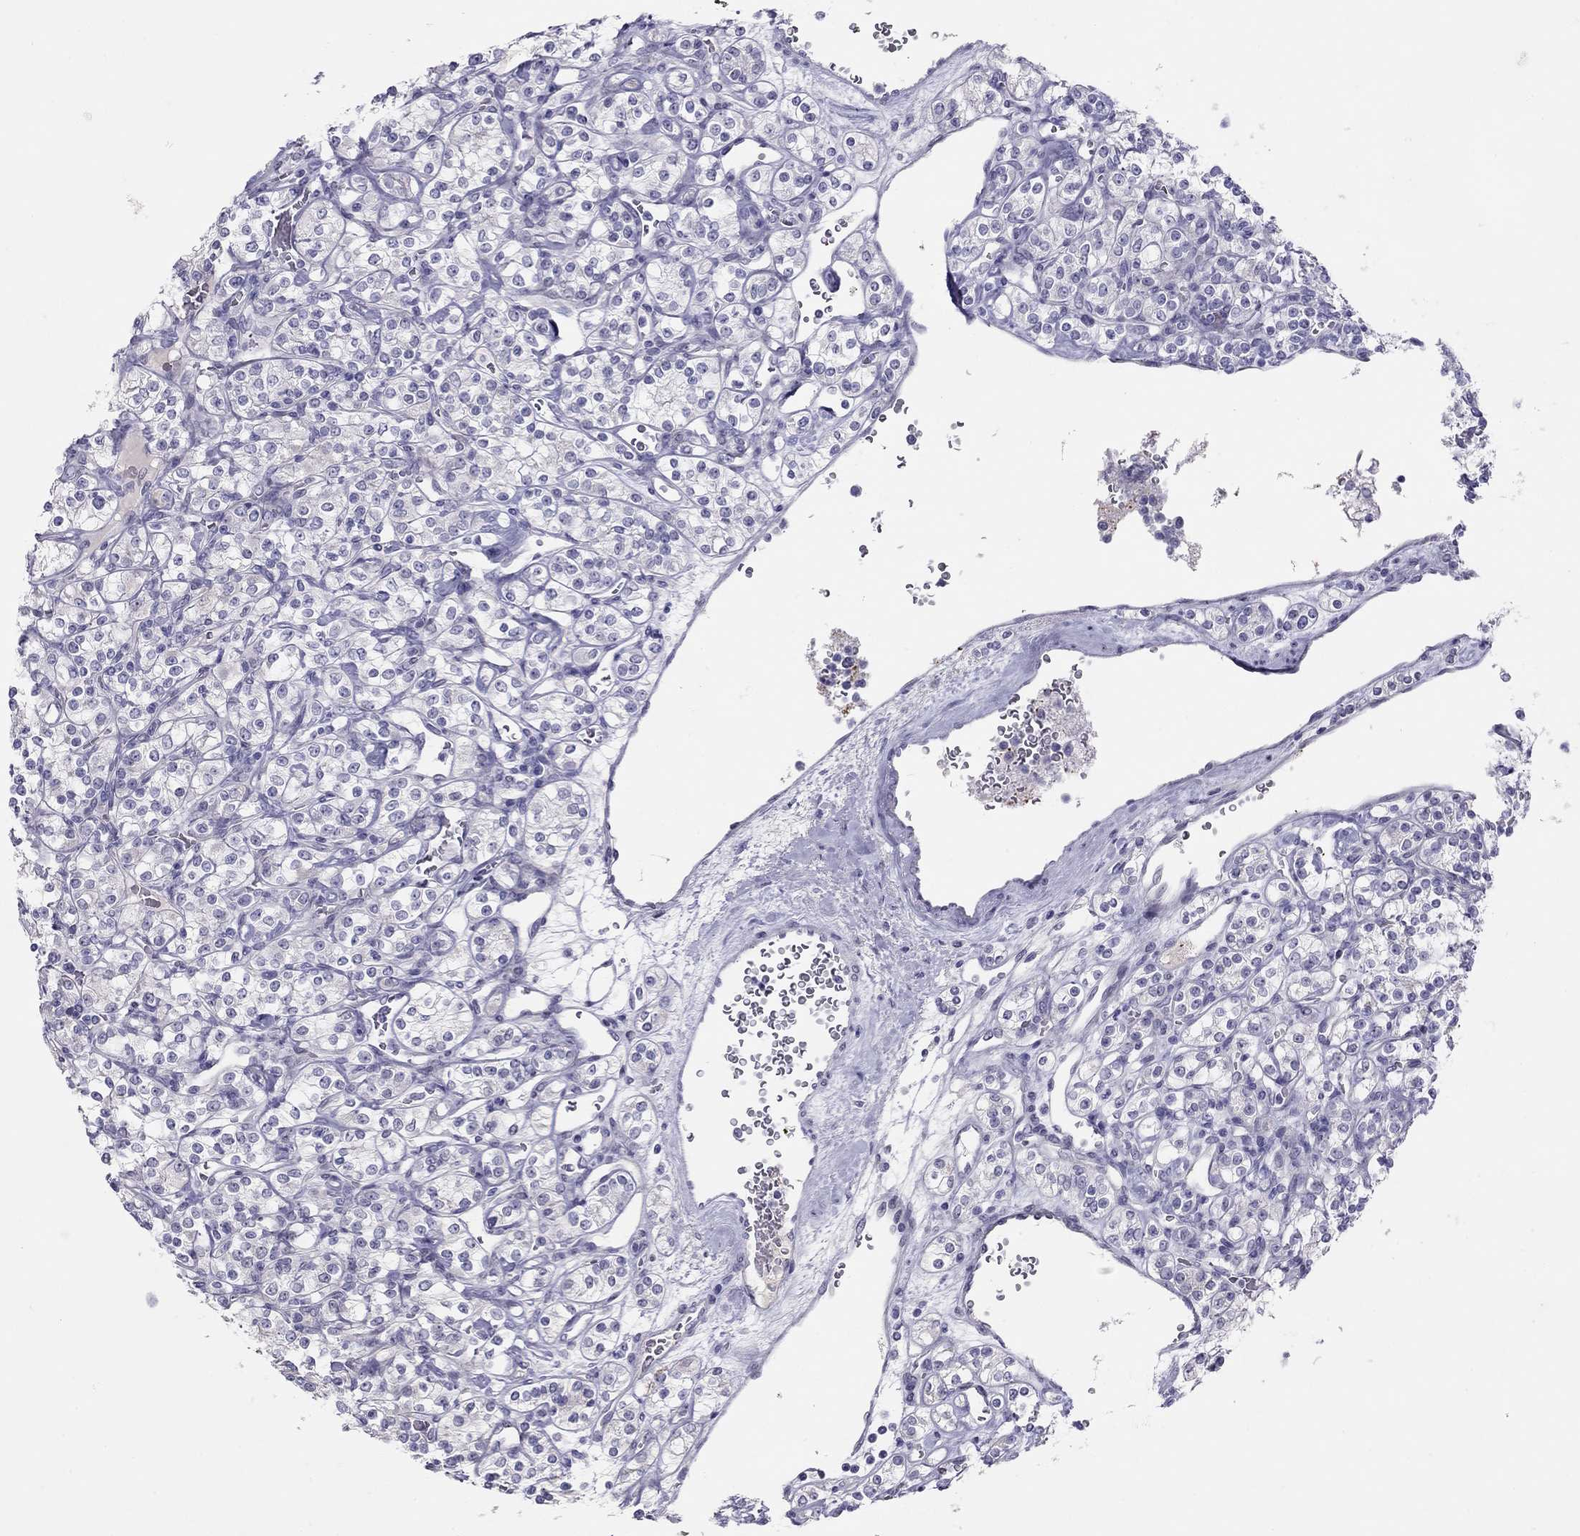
{"staining": {"intensity": "negative", "quantity": "none", "location": "none"}, "tissue": "renal cancer", "cell_type": "Tumor cells", "image_type": "cancer", "snomed": [{"axis": "morphology", "description": "Adenocarcinoma, NOS"}, {"axis": "topography", "description": "Kidney"}], "caption": "Immunohistochemistry of human renal cancer (adenocarcinoma) exhibits no positivity in tumor cells.", "gene": "KCNV2", "patient": {"sex": "male", "age": 77}}